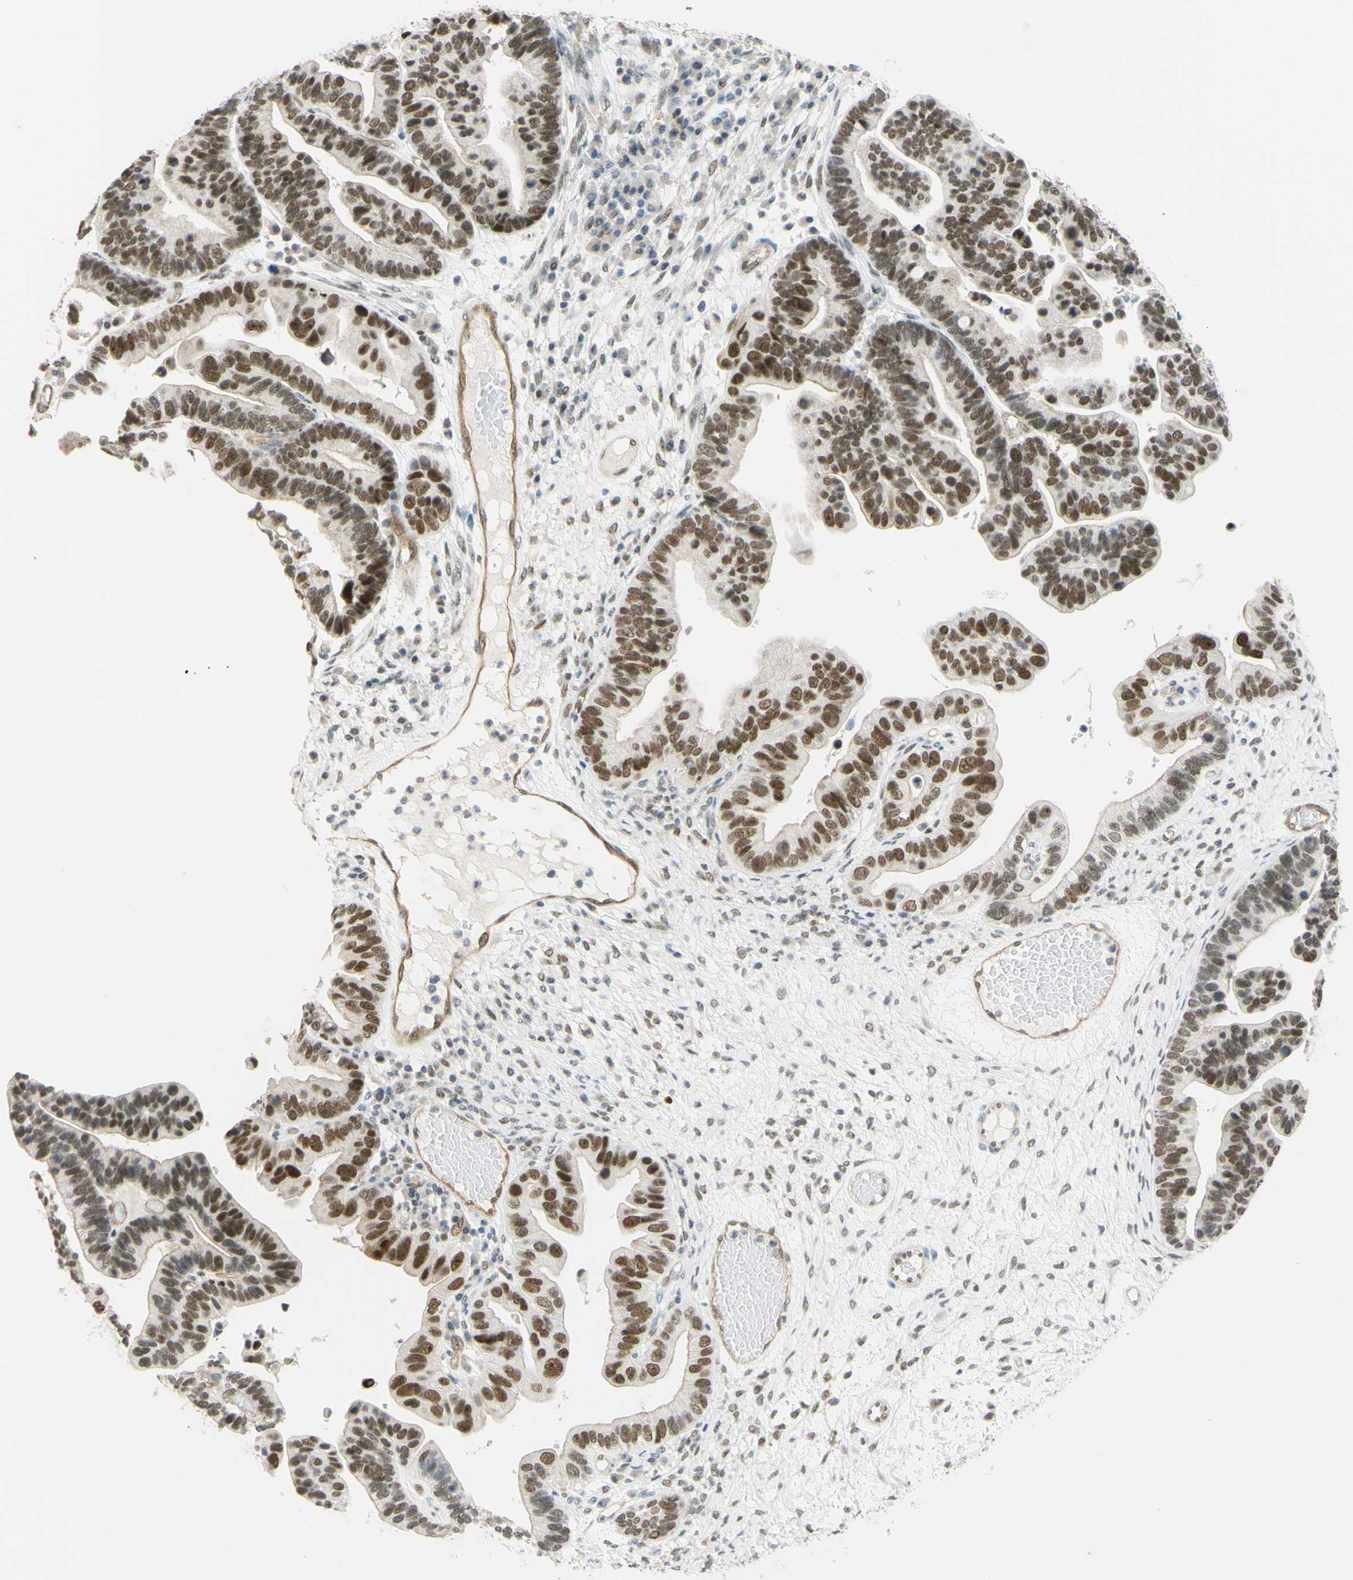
{"staining": {"intensity": "moderate", "quantity": ">75%", "location": "nuclear"}, "tissue": "ovarian cancer", "cell_type": "Tumor cells", "image_type": "cancer", "snomed": [{"axis": "morphology", "description": "Cystadenocarcinoma, serous, NOS"}, {"axis": "topography", "description": "Ovary"}], "caption": "Immunohistochemical staining of ovarian serous cystadenocarcinoma reveals medium levels of moderate nuclear protein staining in approximately >75% of tumor cells. (DAB IHC with brightfield microscopy, high magnification).", "gene": "POLB", "patient": {"sex": "female", "age": 56}}